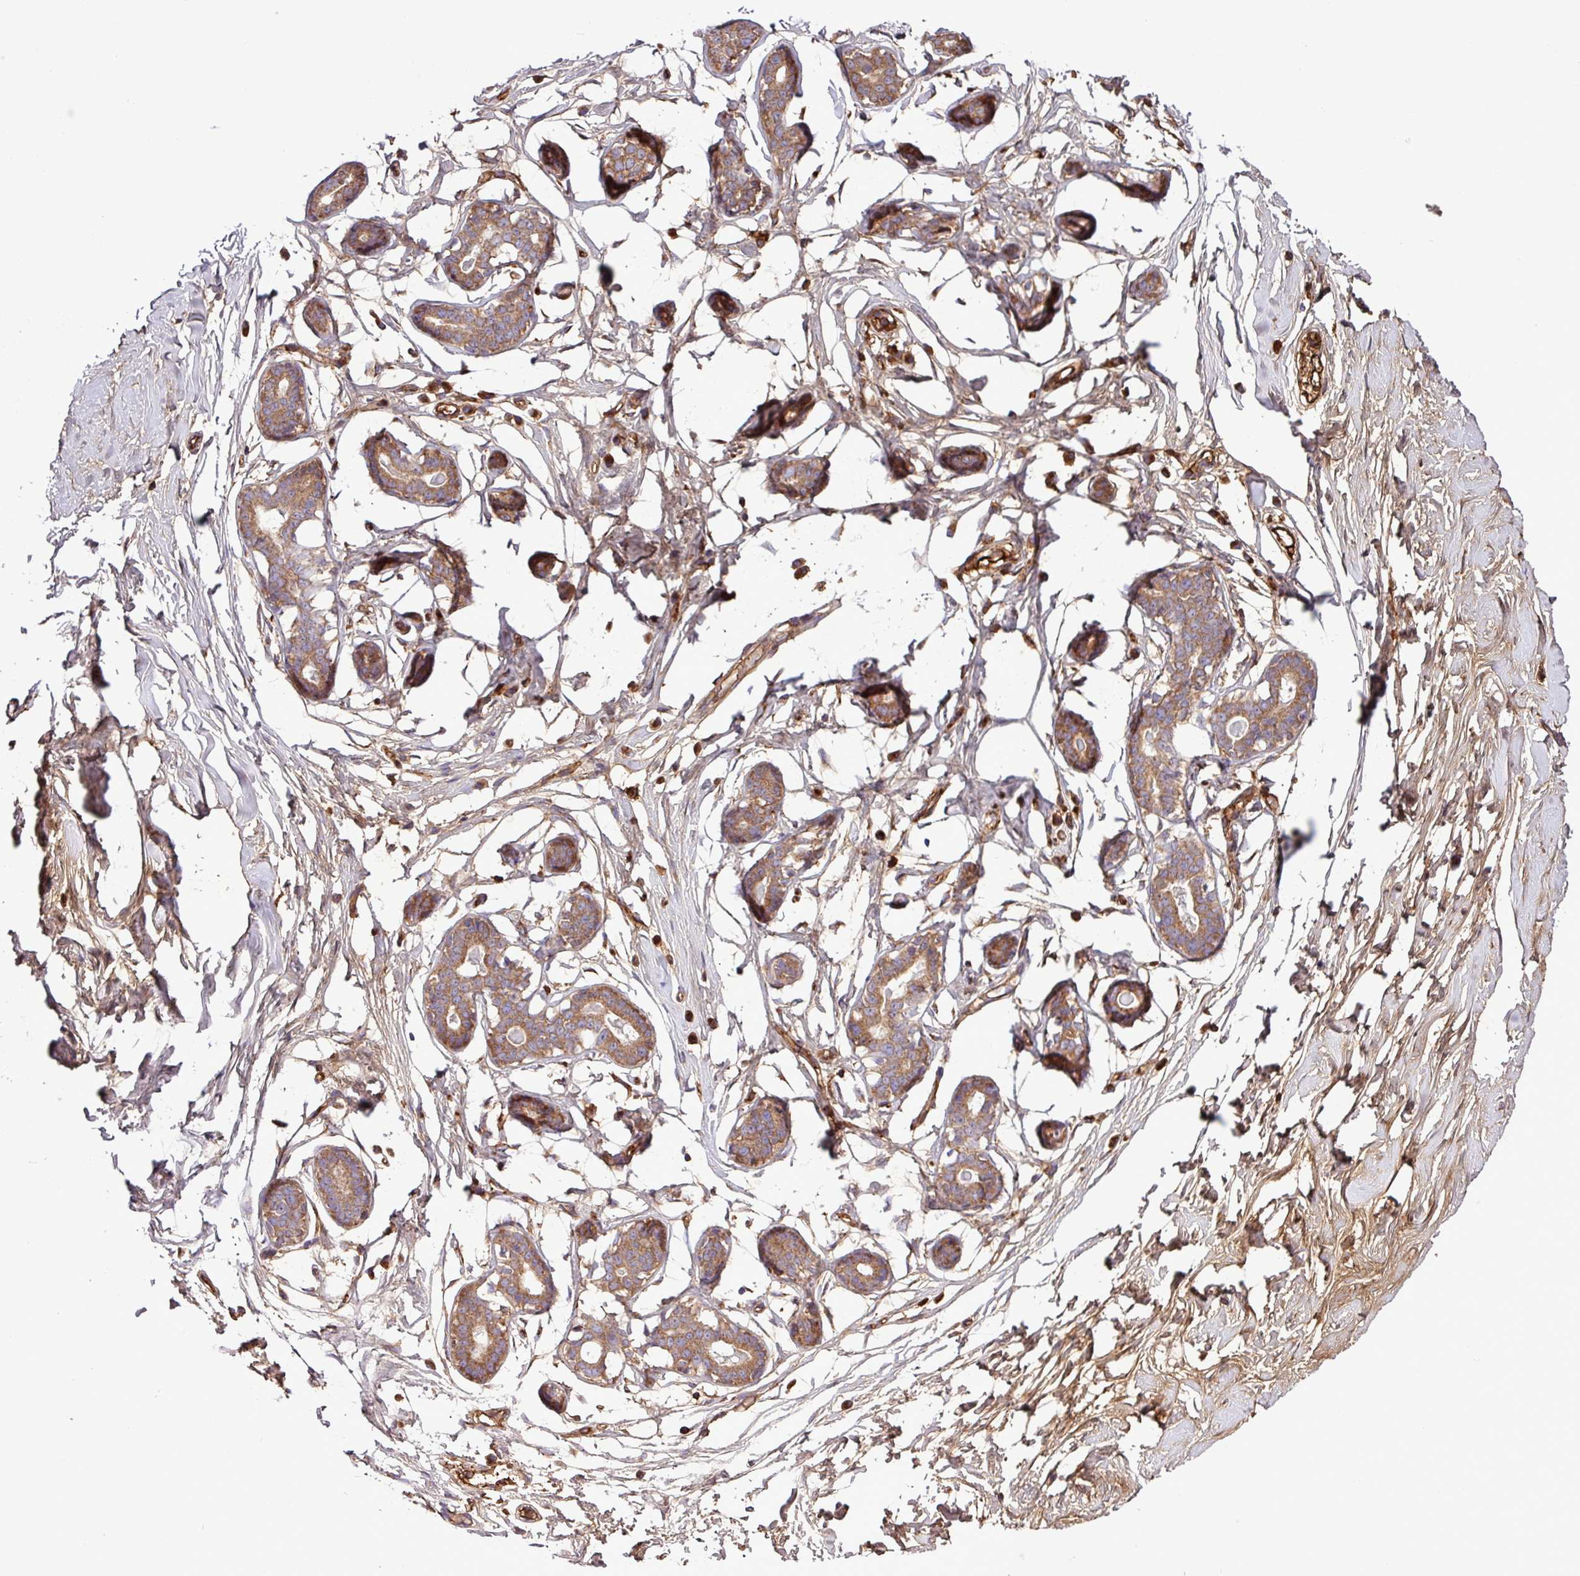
{"staining": {"intensity": "moderate", "quantity": ">75%", "location": "cytoplasmic/membranous"}, "tissue": "breast", "cell_type": "Adipocytes", "image_type": "normal", "snomed": [{"axis": "morphology", "description": "Normal tissue, NOS"}, {"axis": "morphology", "description": "Adenoma, NOS"}, {"axis": "topography", "description": "Breast"}], "caption": "Immunohistochemical staining of unremarkable human breast exhibits >75% levels of moderate cytoplasmic/membranous protein staining in about >75% of adipocytes.", "gene": "CWH43", "patient": {"sex": "female", "age": 23}}